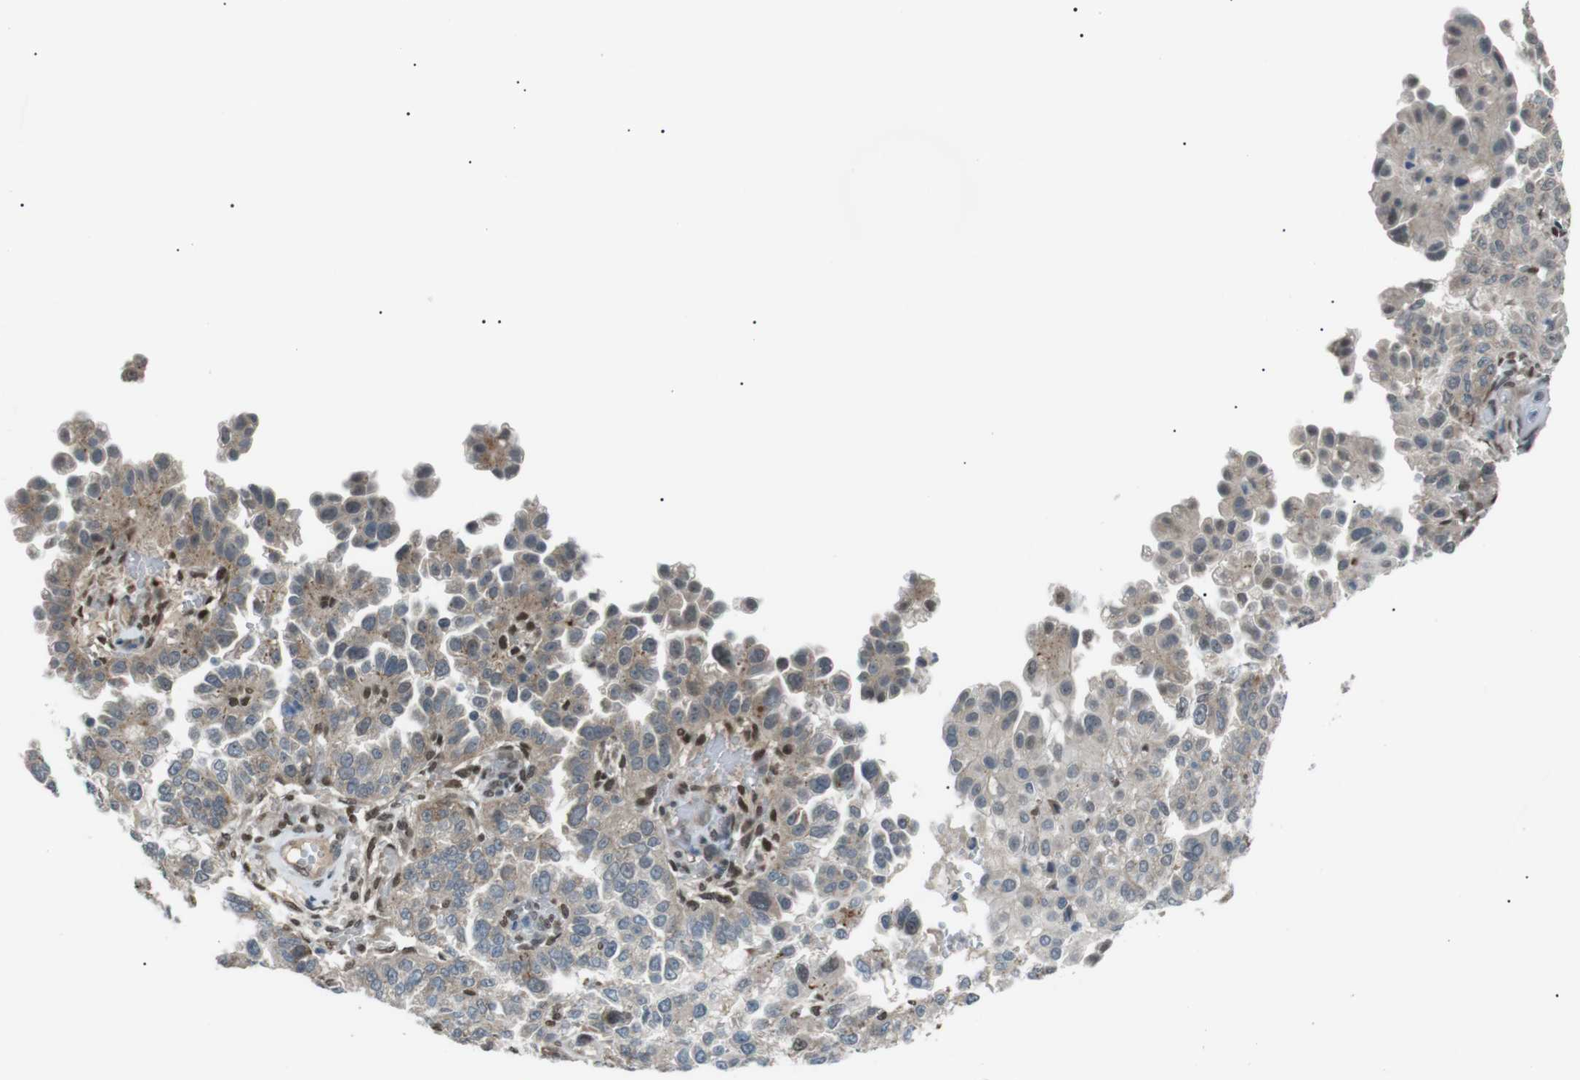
{"staining": {"intensity": "weak", "quantity": "<25%", "location": "cytoplasmic/membranous"}, "tissue": "endometrial cancer", "cell_type": "Tumor cells", "image_type": "cancer", "snomed": [{"axis": "morphology", "description": "Adenocarcinoma, NOS"}, {"axis": "topography", "description": "Endometrium"}], "caption": "Immunohistochemical staining of endometrial adenocarcinoma exhibits no significant expression in tumor cells.", "gene": "SRPK2", "patient": {"sex": "female", "age": 85}}